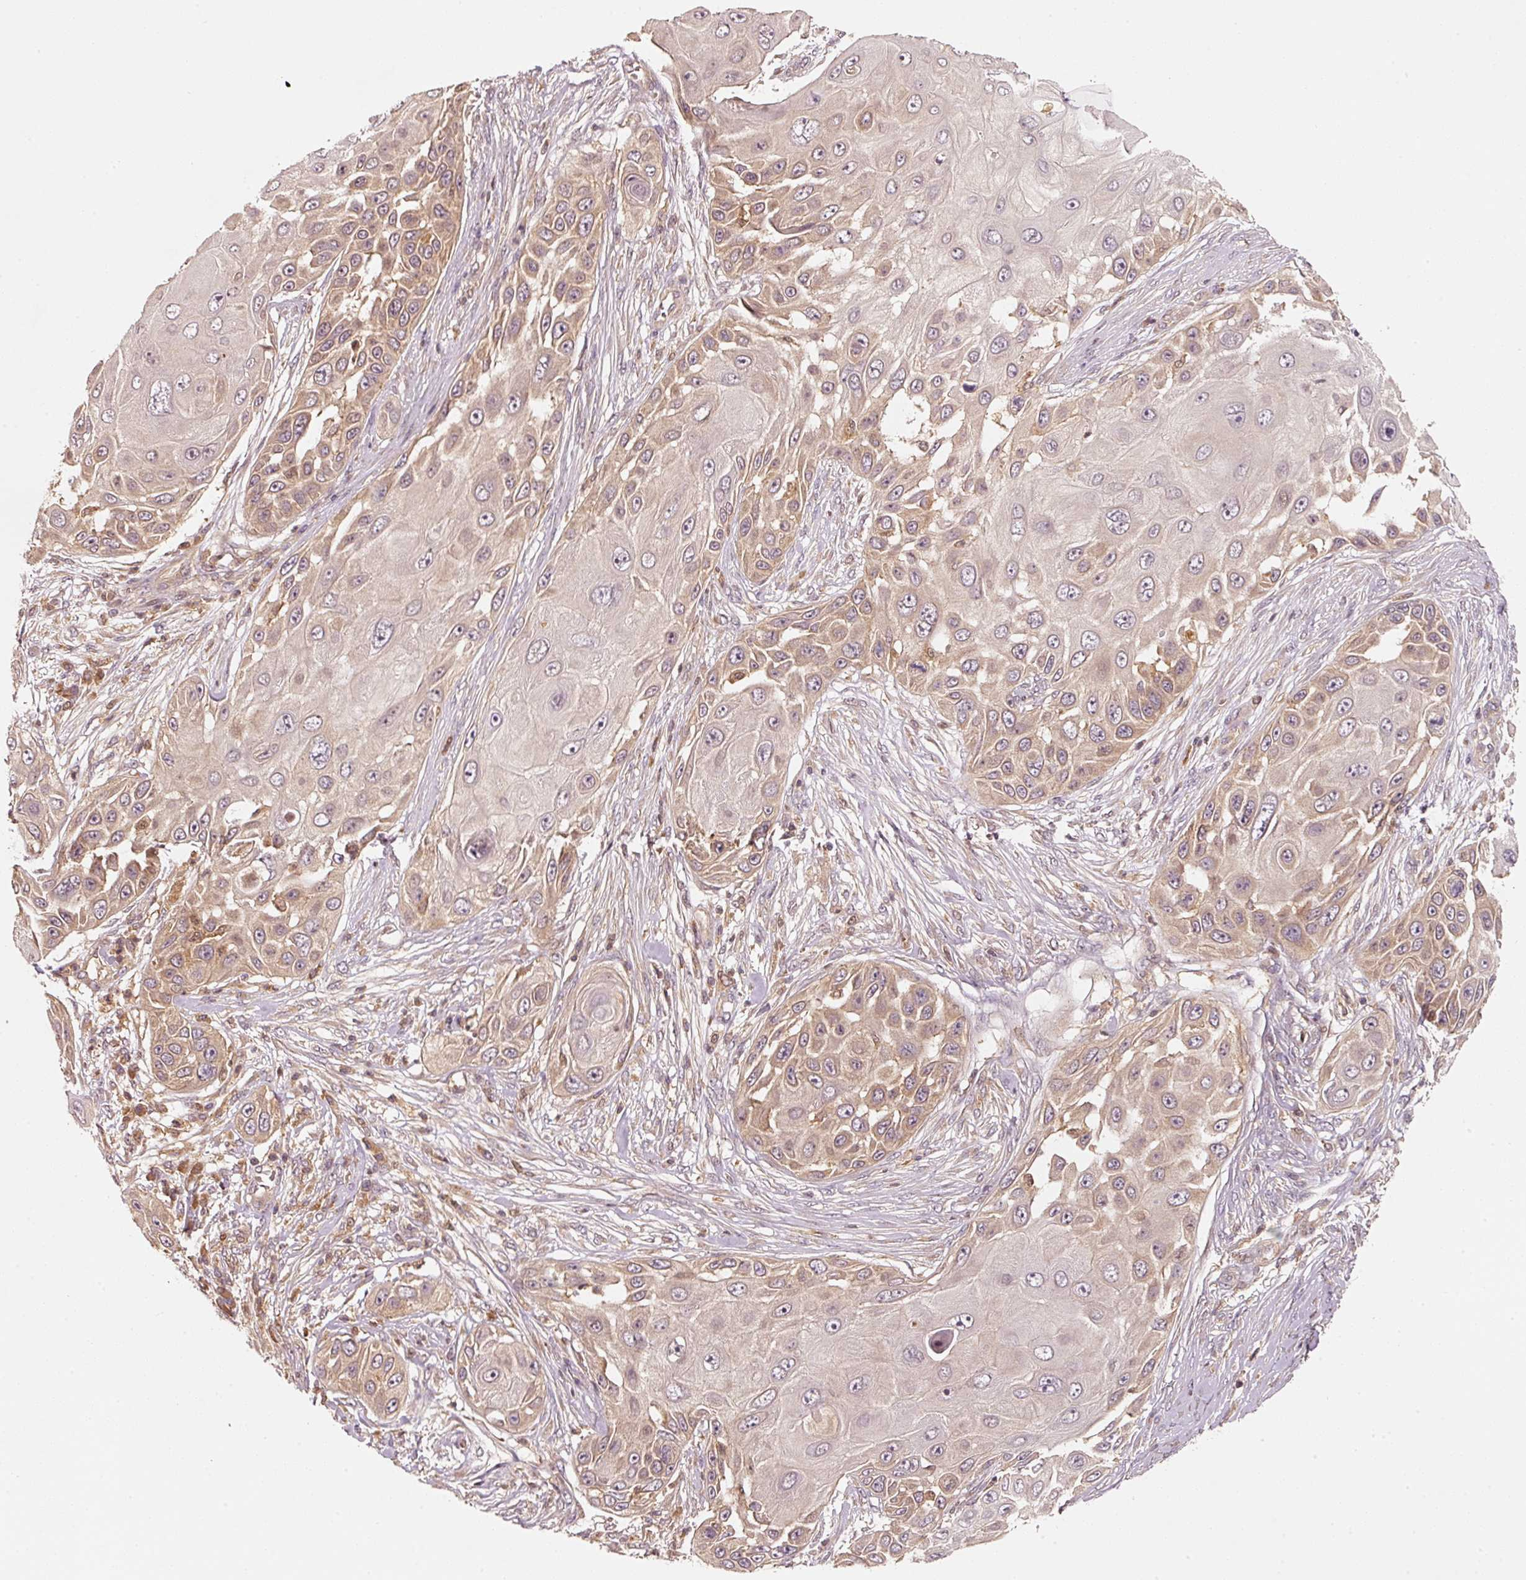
{"staining": {"intensity": "weak", "quantity": "25%-75%", "location": "cytoplasmic/membranous"}, "tissue": "skin cancer", "cell_type": "Tumor cells", "image_type": "cancer", "snomed": [{"axis": "morphology", "description": "Squamous cell carcinoma, NOS"}, {"axis": "topography", "description": "Skin"}], "caption": "IHC of human skin cancer reveals low levels of weak cytoplasmic/membranous expression in approximately 25%-75% of tumor cells. The staining was performed using DAB (3,3'-diaminobenzidine) to visualize the protein expression in brown, while the nuclei were stained in blue with hematoxylin (Magnification: 20x).", "gene": "RRAS2", "patient": {"sex": "female", "age": 44}}